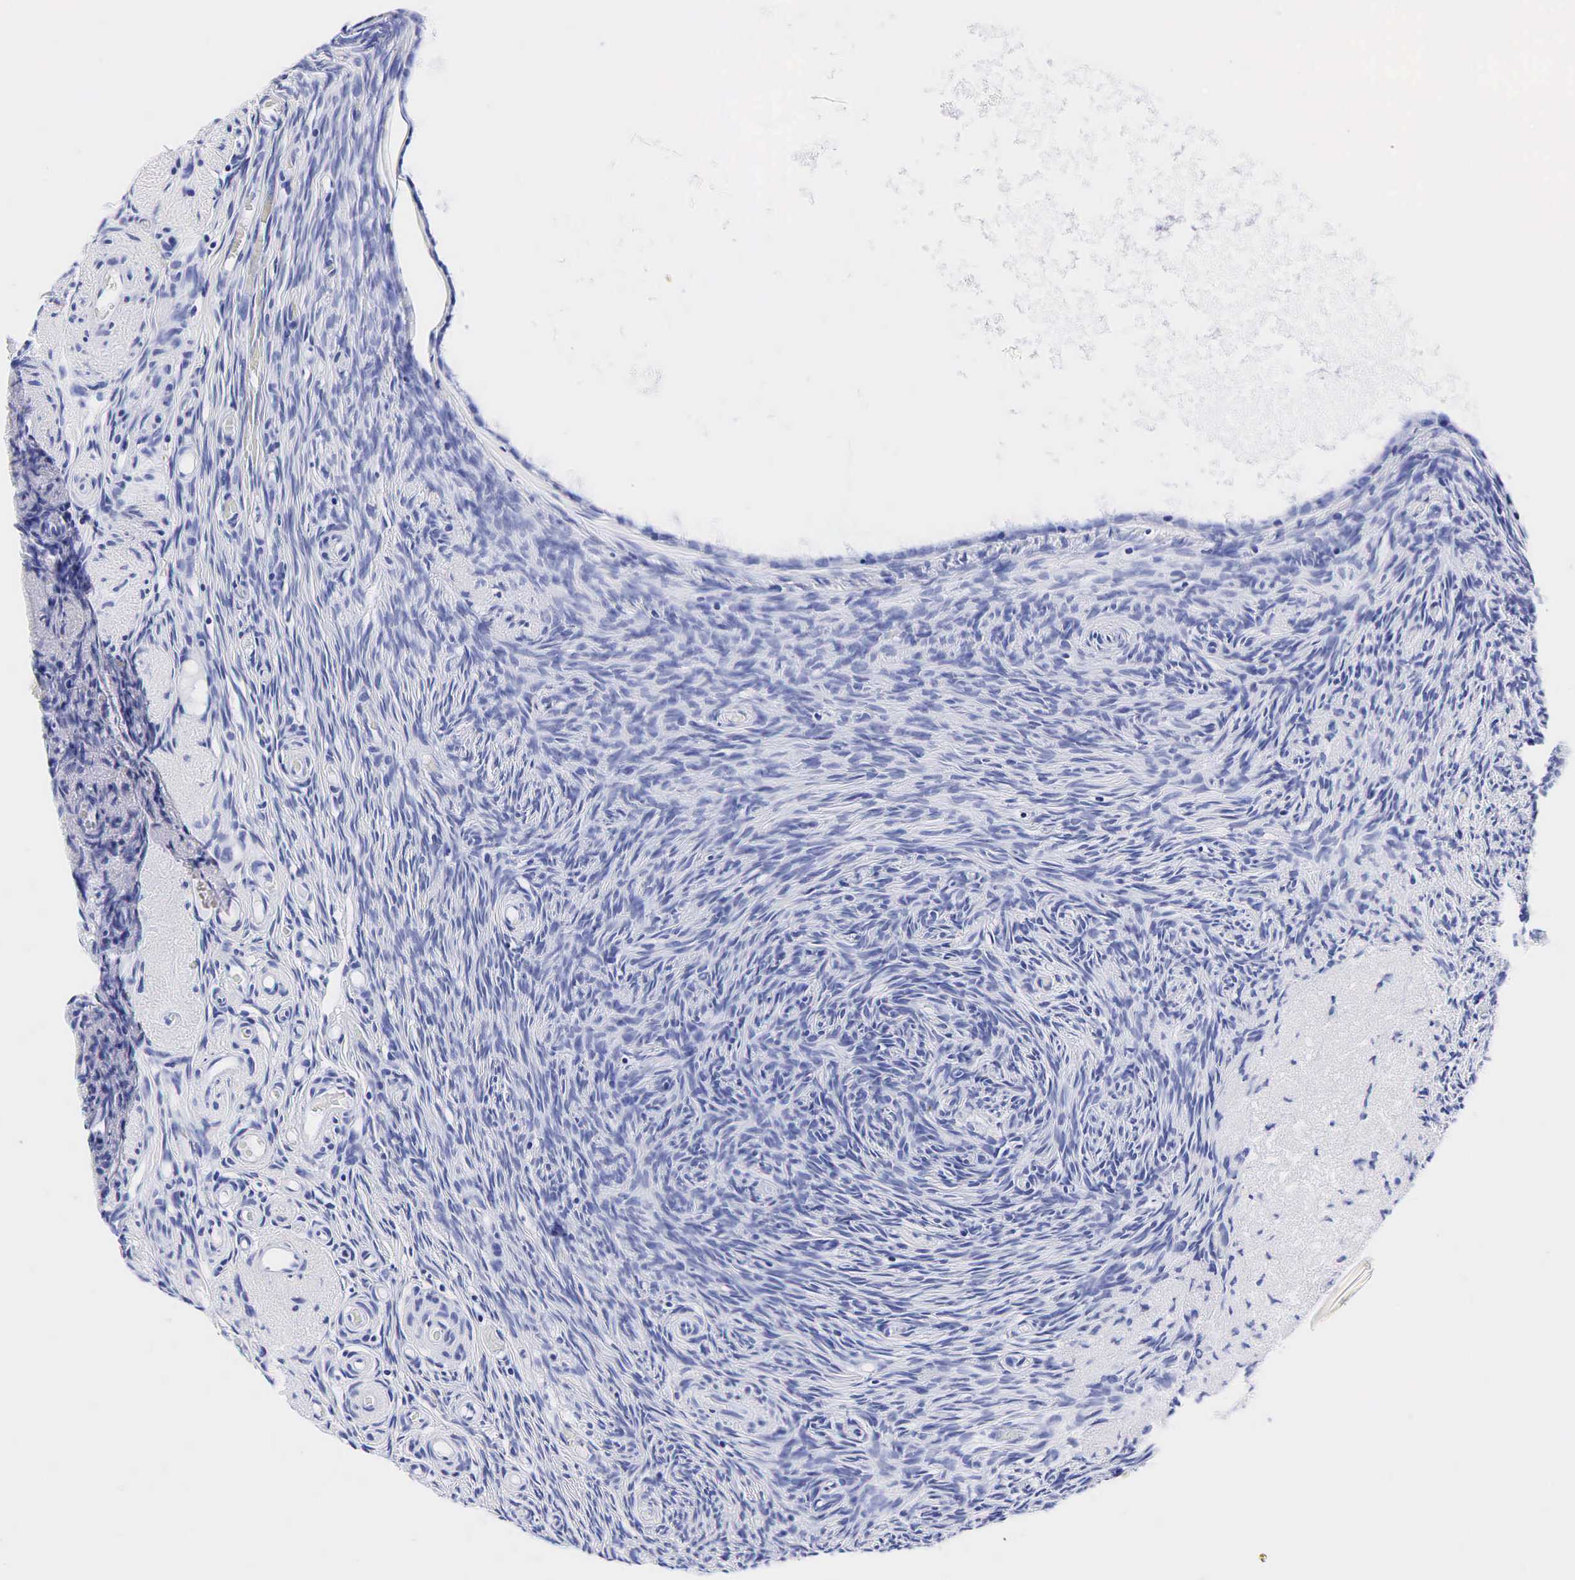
{"staining": {"intensity": "negative", "quantity": "none", "location": "none"}, "tissue": "ovary", "cell_type": "Follicle cells", "image_type": "normal", "snomed": [{"axis": "morphology", "description": "Normal tissue, NOS"}, {"axis": "topography", "description": "Ovary"}], "caption": "Immunohistochemical staining of normal ovary demonstrates no significant expression in follicle cells. (DAB (3,3'-diaminobenzidine) immunohistochemistry (IHC), high magnification).", "gene": "TG", "patient": {"sex": "female", "age": 78}}